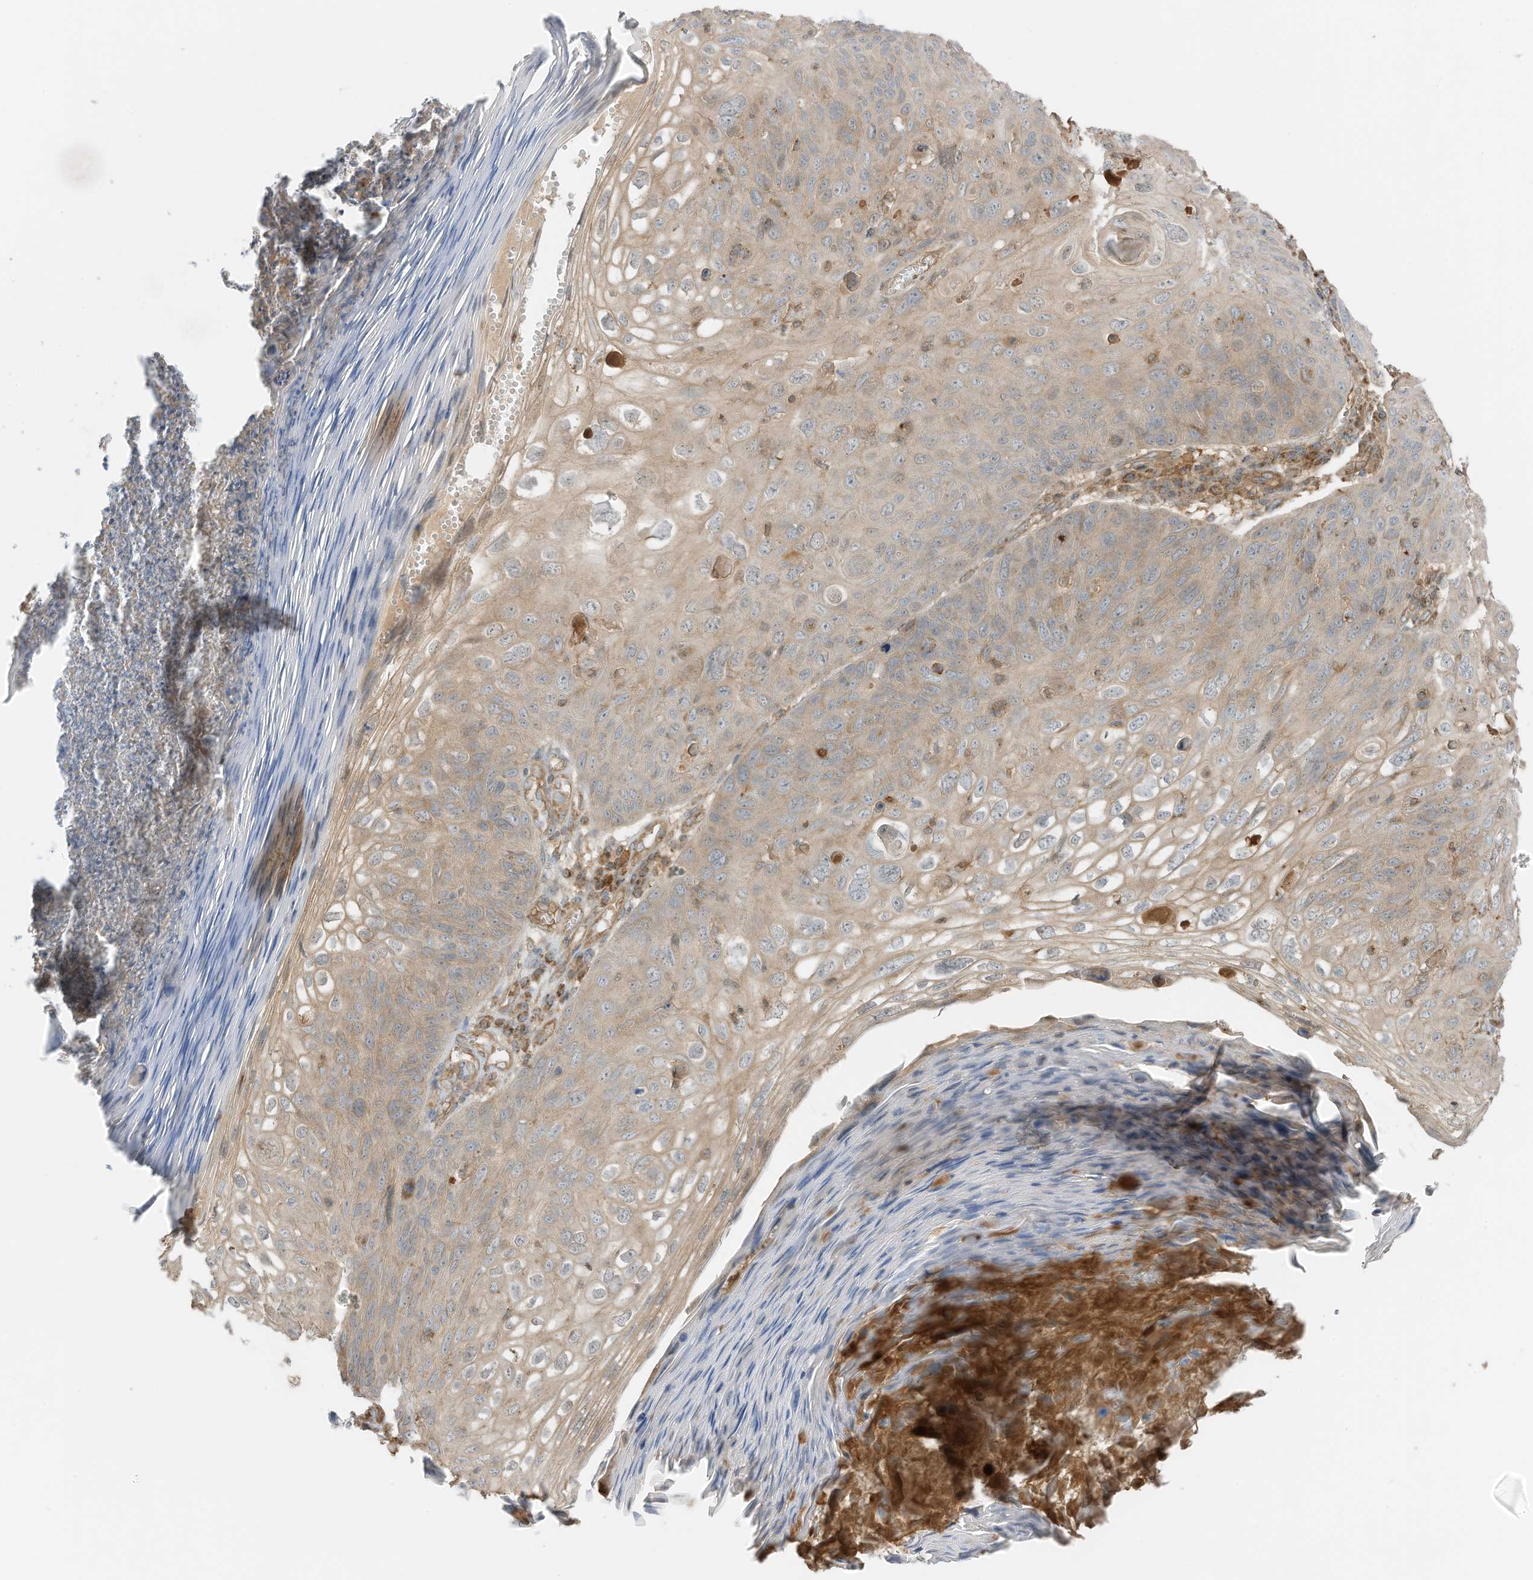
{"staining": {"intensity": "weak", "quantity": "25%-75%", "location": "cytoplasmic/membranous"}, "tissue": "skin cancer", "cell_type": "Tumor cells", "image_type": "cancer", "snomed": [{"axis": "morphology", "description": "Squamous cell carcinoma, NOS"}, {"axis": "topography", "description": "Skin"}], "caption": "High-magnification brightfield microscopy of skin cancer (squamous cell carcinoma) stained with DAB (brown) and counterstained with hematoxylin (blue). tumor cells exhibit weak cytoplasmic/membranous expression is identified in approximately25%-75% of cells.", "gene": "SLC25A12", "patient": {"sex": "female", "age": 90}}